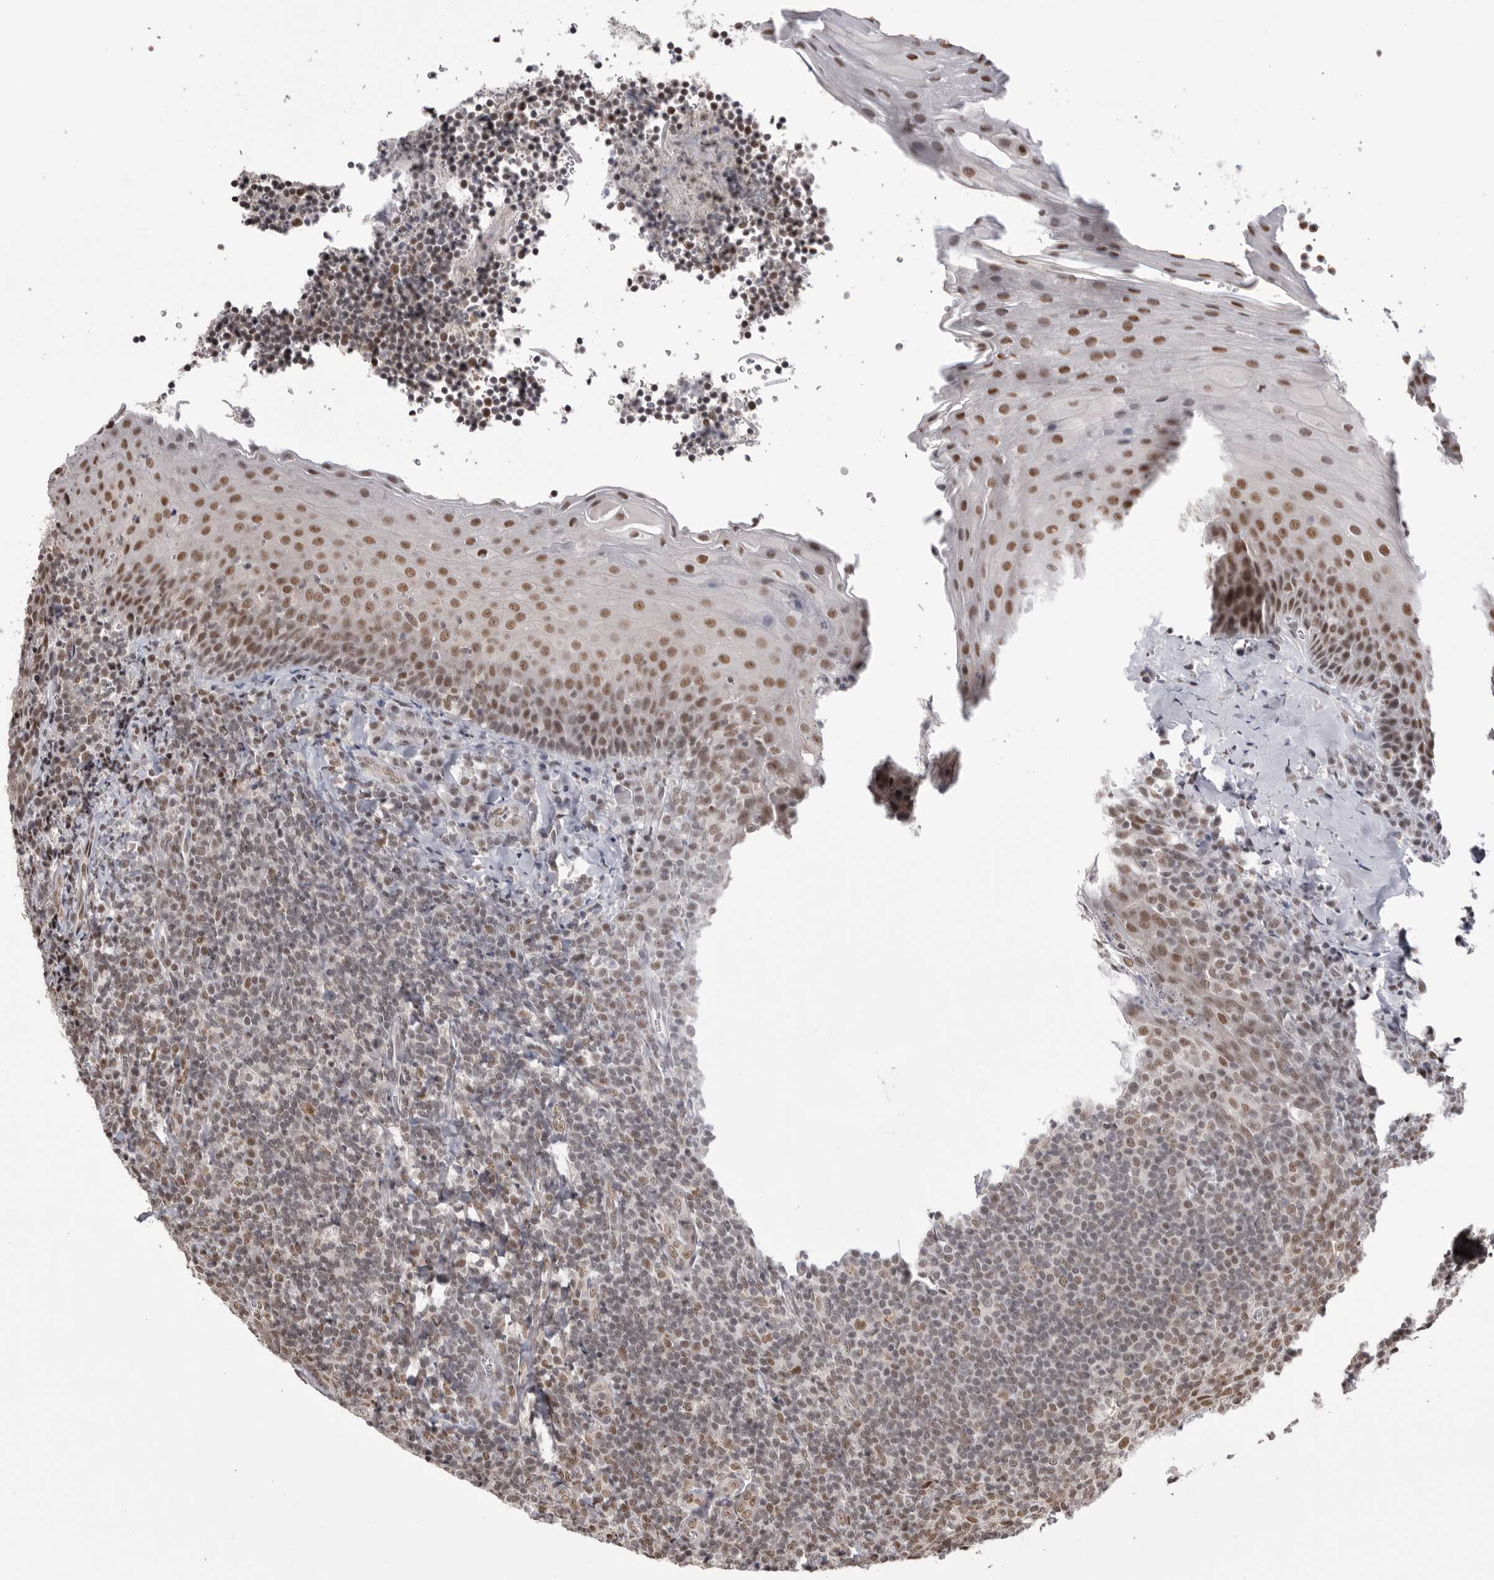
{"staining": {"intensity": "weak", "quantity": "25%-75%", "location": "nuclear"}, "tissue": "tonsil", "cell_type": "Germinal center cells", "image_type": "normal", "snomed": [{"axis": "morphology", "description": "Normal tissue, NOS"}, {"axis": "topography", "description": "Tonsil"}], "caption": "Germinal center cells show low levels of weak nuclear staining in approximately 25%-75% of cells in benign tonsil. Ihc stains the protein of interest in brown and the nuclei are stained blue.", "gene": "BCLAF3", "patient": {"sex": "male", "age": 27}}